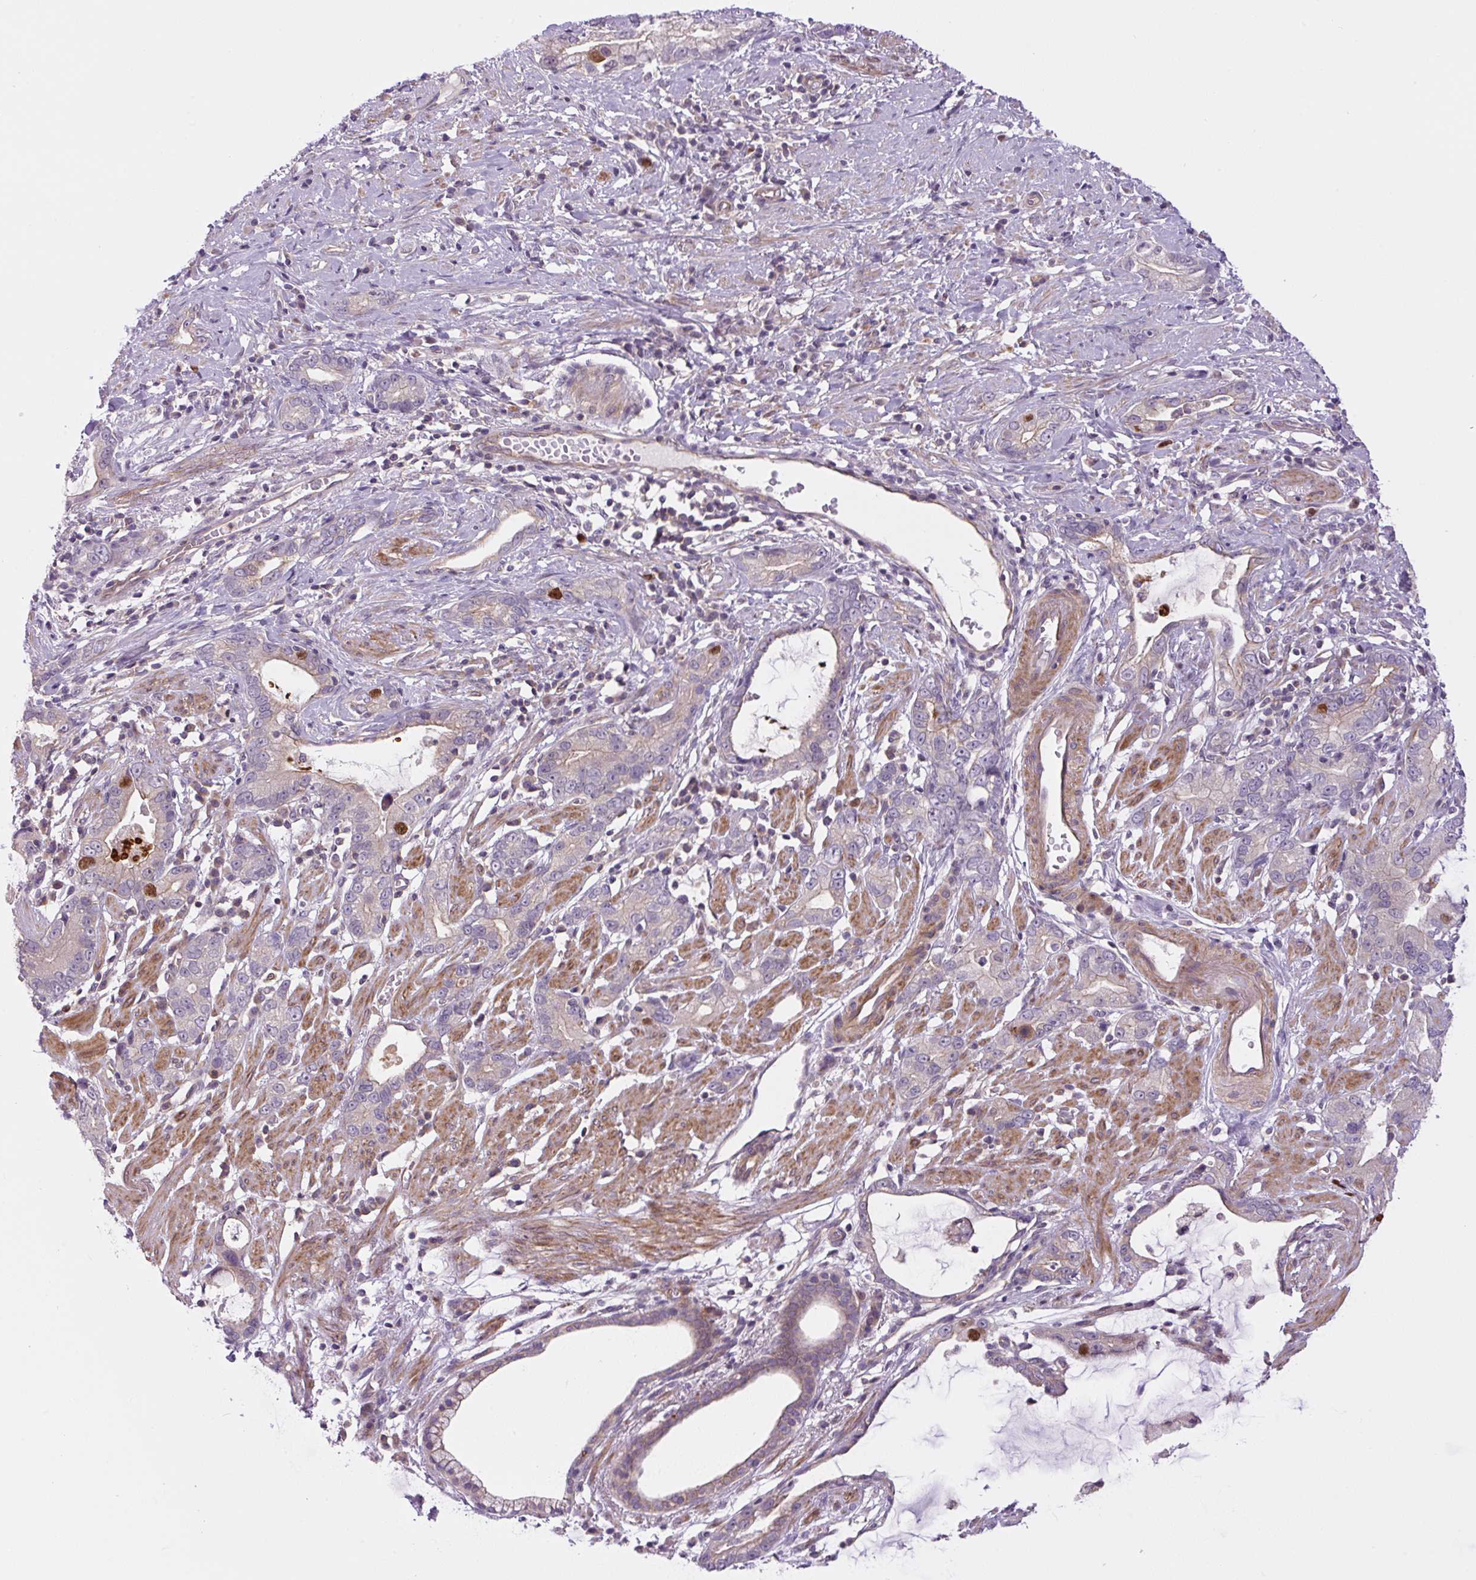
{"staining": {"intensity": "strong", "quantity": "<25%", "location": "nuclear"}, "tissue": "stomach cancer", "cell_type": "Tumor cells", "image_type": "cancer", "snomed": [{"axis": "morphology", "description": "Adenocarcinoma, NOS"}, {"axis": "topography", "description": "Stomach"}], "caption": "This histopathology image shows stomach adenocarcinoma stained with IHC to label a protein in brown. The nuclear of tumor cells show strong positivity for the protein. Nuclei are counter-stained blue.", "gene": "KIFC1", "patient": {"sex": "male", "age": 55}}